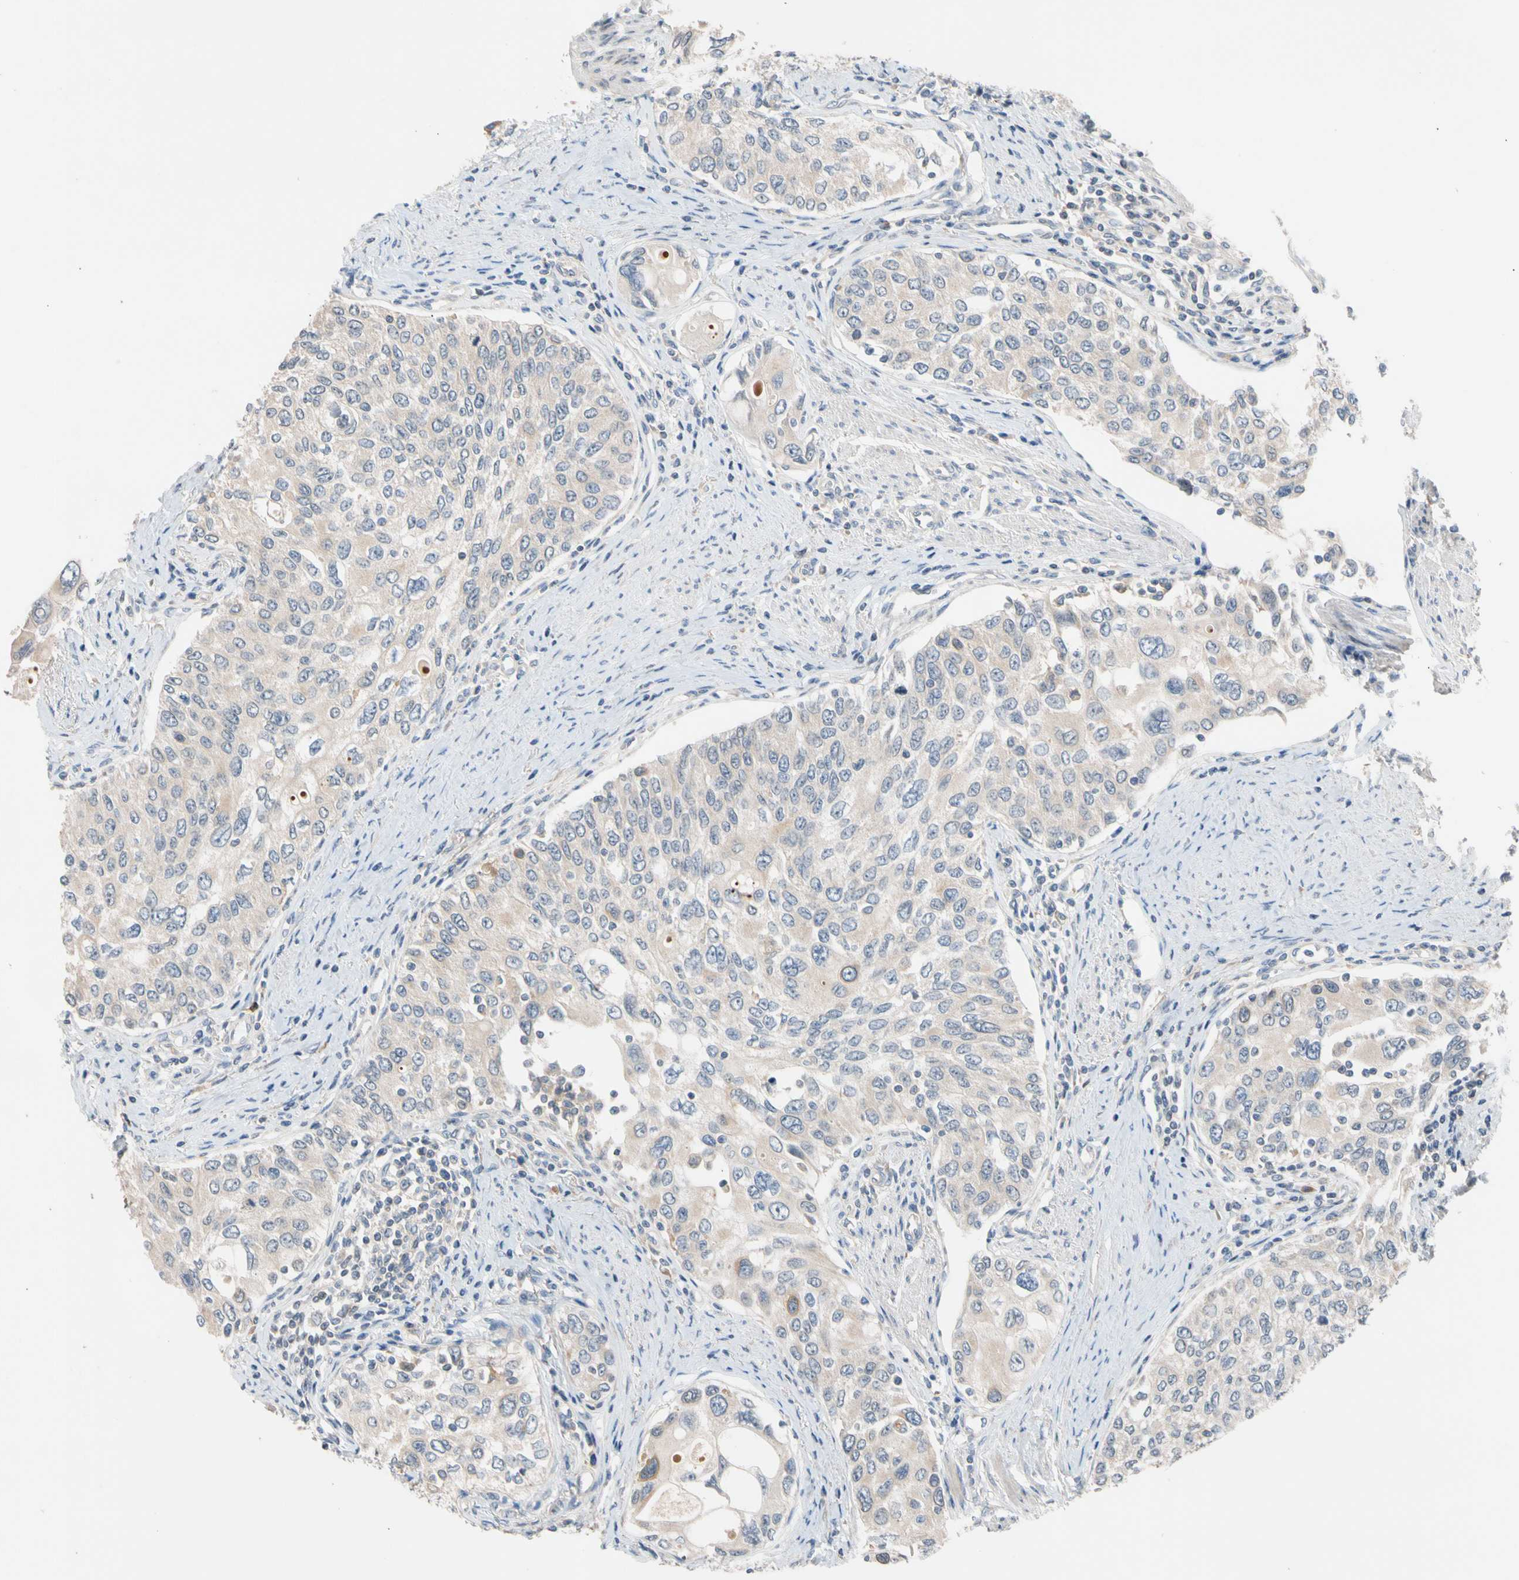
{"staining": {"intensity": "negative", "quantity": "none", "location": "none"}, "tissue": "urothelial cancer", "cell_type": "Tumor cells", "image_type": "cancer", "snomed": [{"axis": "morphology", "description": "Urothelial carcinoma, High grade"}, {"axis": "topography", "description": "Urinary bladder"}], "caption": "IHC of urothelial cancer exhibits no expression in tumor cells.", "gene": "CNST", "patient": {"sex": "female", "age": 56}}